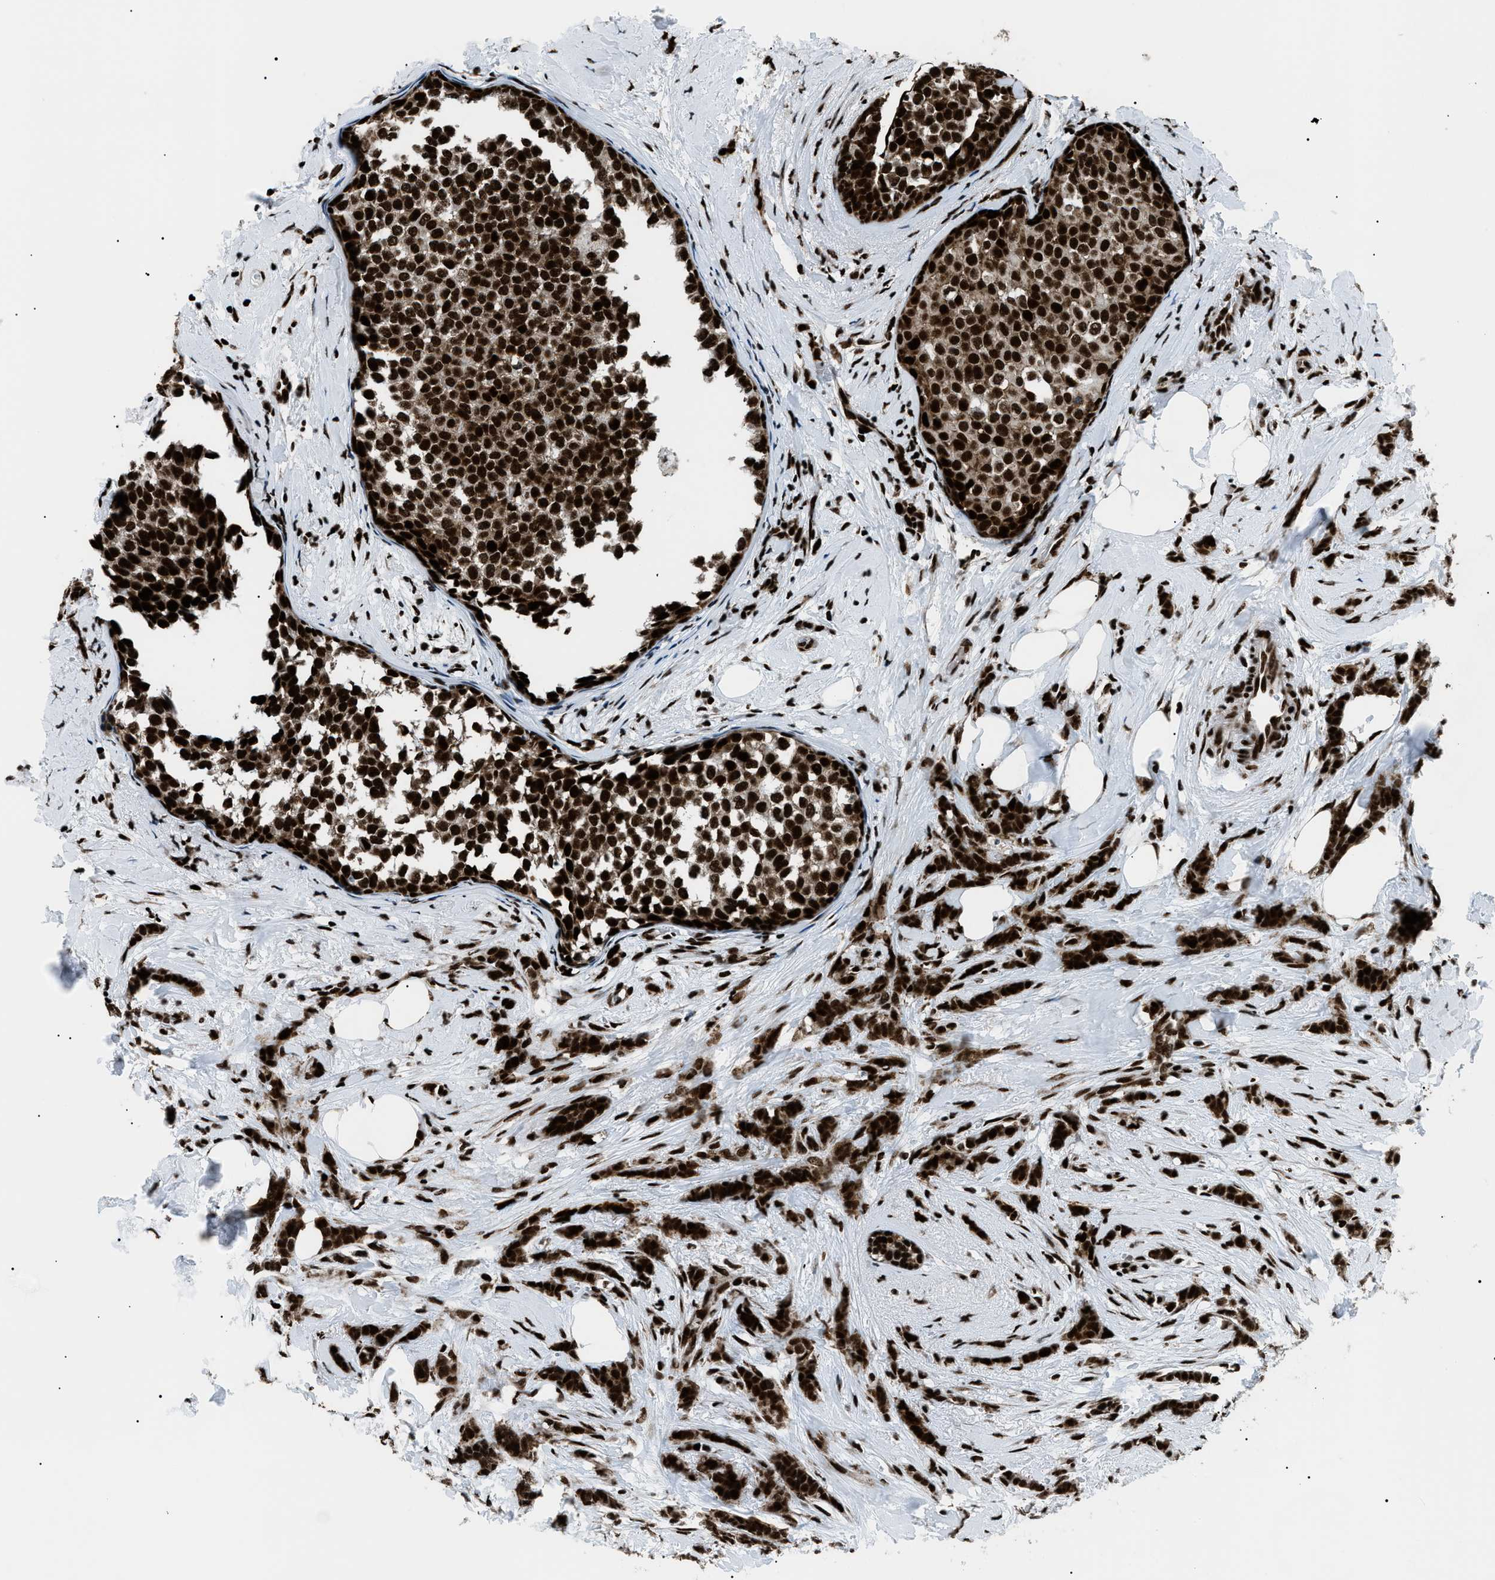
{"staining": {"intensity": "strong", "quantity": ">75%", "location": "cytoplasmic/membranous,nuclear"}, "tissue": "breast cancer", "cell_type": "Tumor cells", "image_type": "cancer", "snomed": [{"axis": "morphology", "description": "Lobular carcinoma, in situ"}, {"axis": "morphology", "description": "Lobular carcinoma"}, {"axis": "topography", "description": "Breast"}], "caption": "The image displays a brown stain indicating the presence of a protein in the cytoplasmic/membranous and nuclear of tumor cells in breast cancer (lobular carcinoma in situ).", "gene": "HNRNPK", "patient": {"sex": "female", "age": 41}}